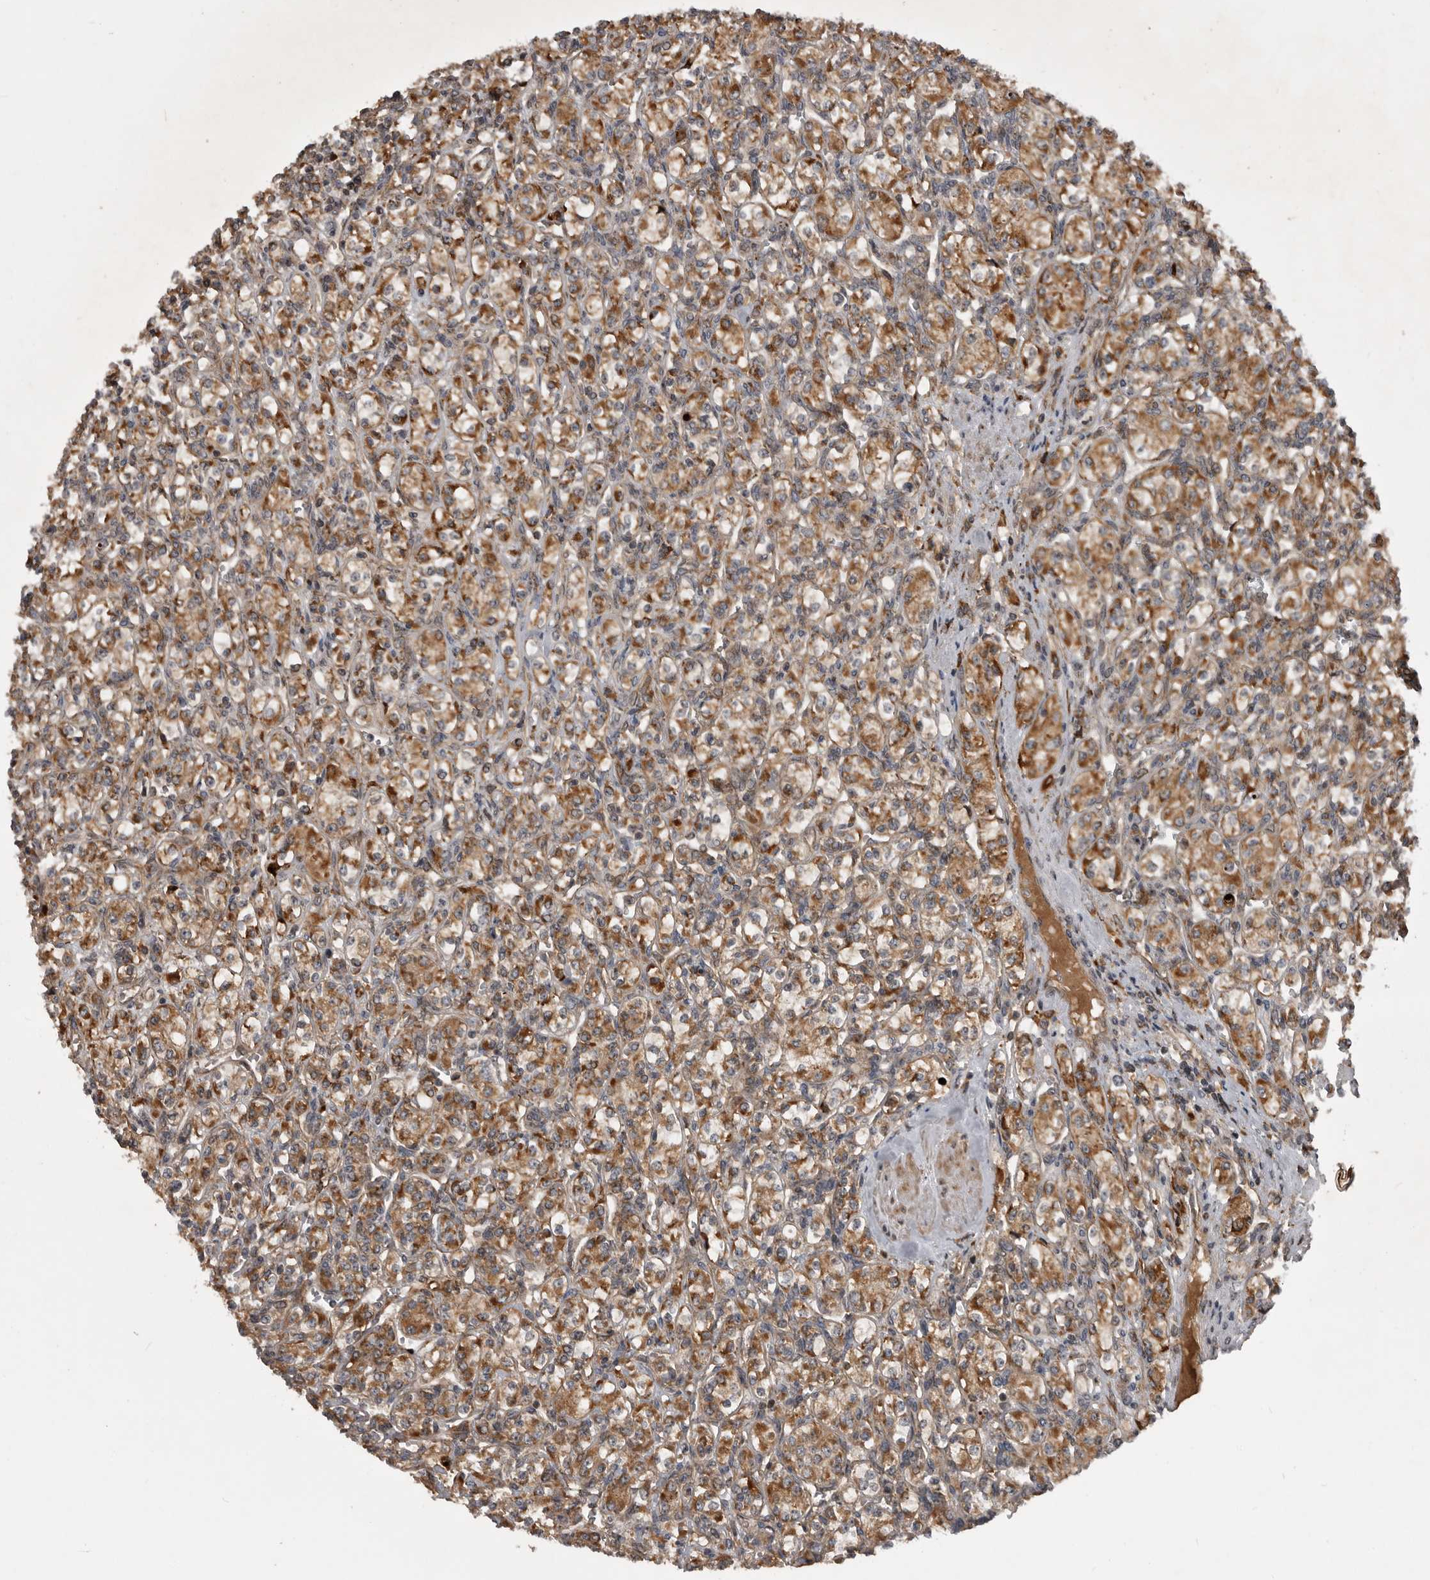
{"staining": {"intensity": "moderate", "quantity": ">75%", "location": "cytoplasmic/membranous"}, "tissue": "renal cancer", "cell_type": "Tumor cells", "image_type": "cancer", "snomed": [{"axis": "morphology", "description": "Adenocarcinoma, NOS"}, {"axis": "topography", "description": "Kidney"}], "caption": "Brown immunohistochemical staining in human adenocarcinoma (renal) reveals moderate cytoplasmic/membranous expression in about >75% of tumor cells.", "gene": "RAB3GAP2", "patient": {"sex": "male", "age": 77}}